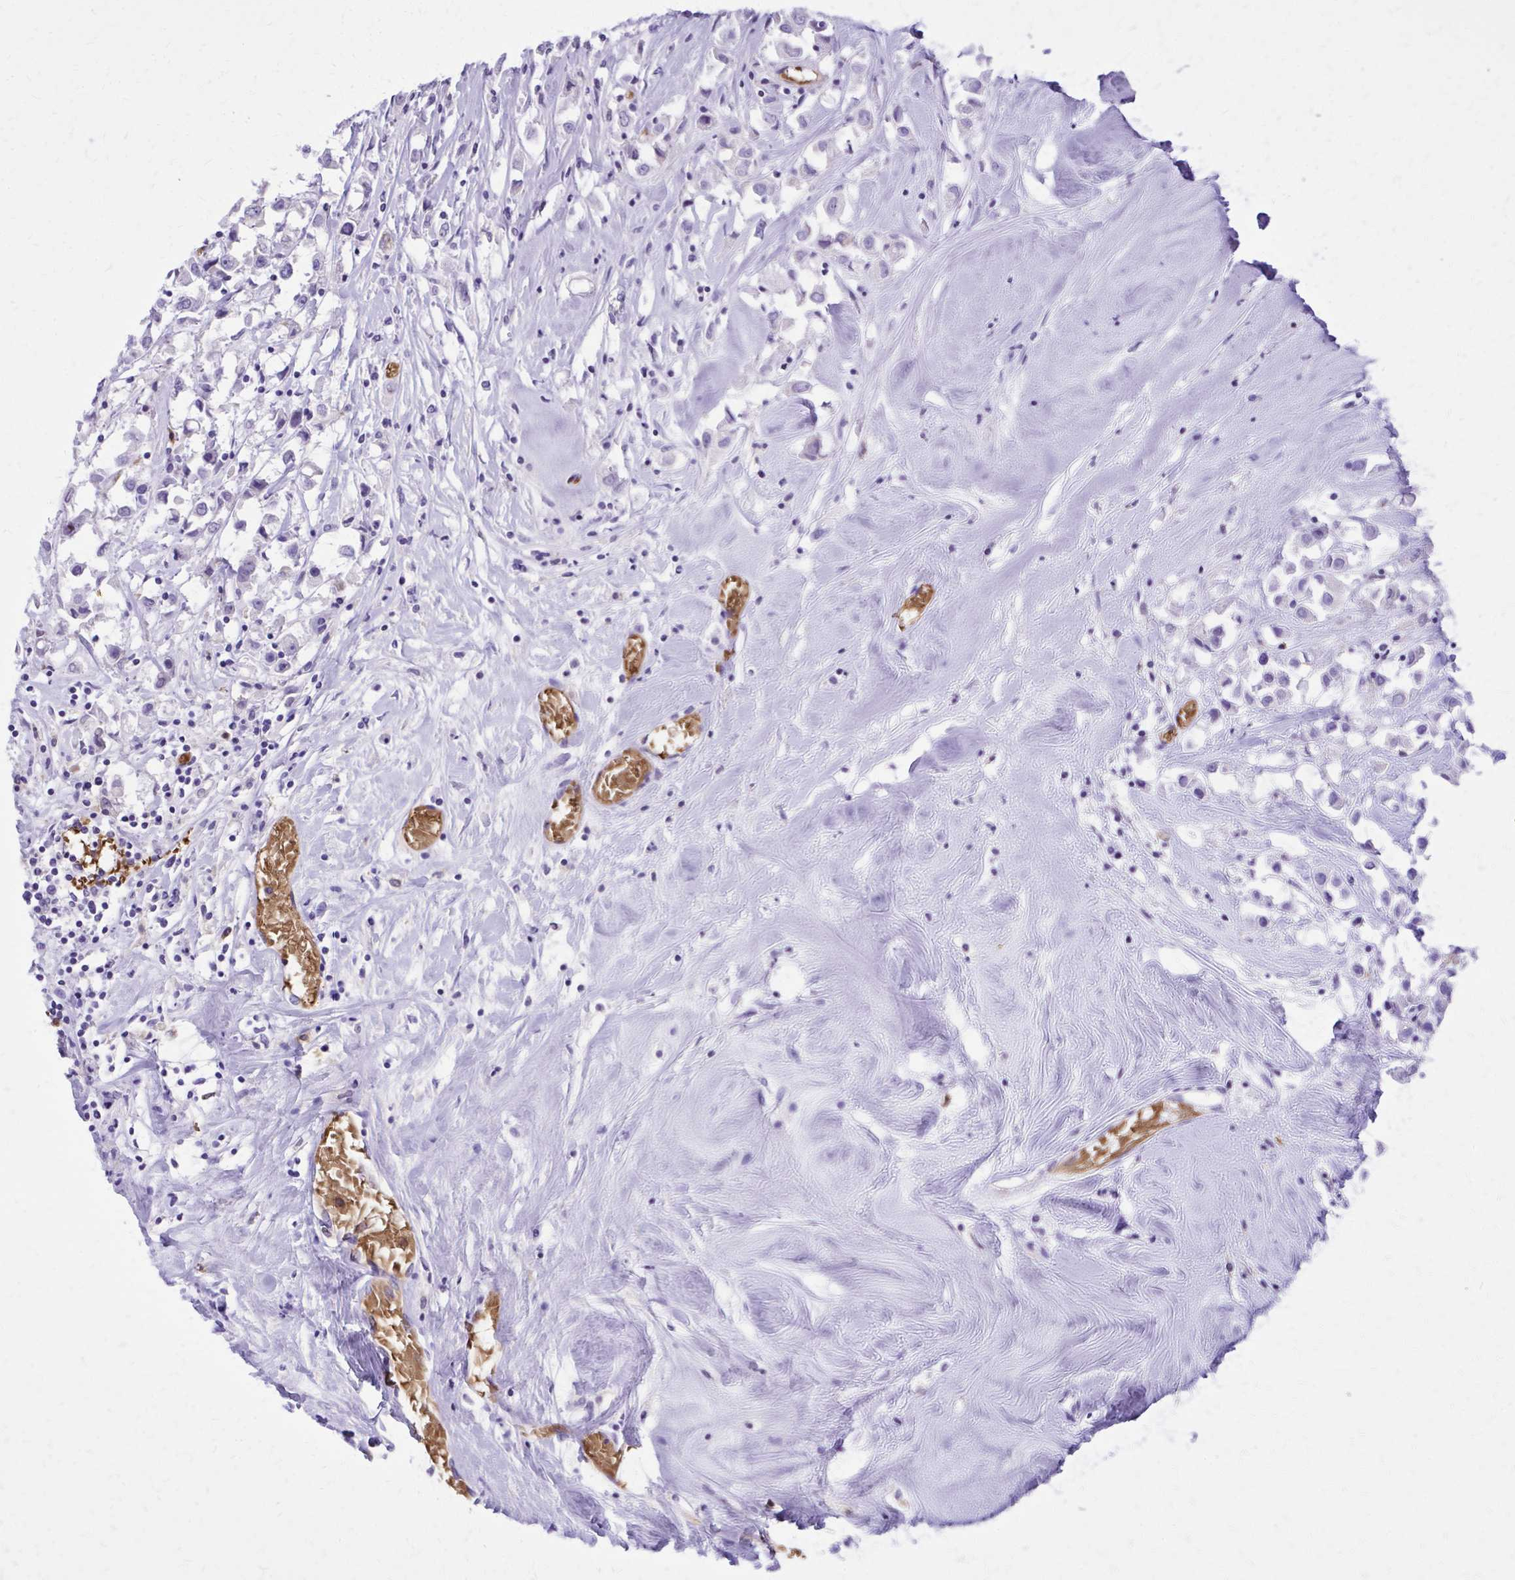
{"staining": {"intensity": "negative", "quantity": "none", "location": "none"}, "tissue": "breast cancer", "cell_type": "Tumor cells", "image_type": "cancer", "snomed": [{"axis": "morphology", "description": "Duct carcinoma"}, {"axis": "topography", "description": "Breast"}], "caption": "The histopathology image displays no significant positivity in tumor cells of breast infiltrating ductal carcinoma. (DAB (3,3'-diaminobenzidine) immunohistochemistry (IHC) with hematoxylin counter stain).", "gene": "CAT", "patient": {"sex": "female", "age": 61}}